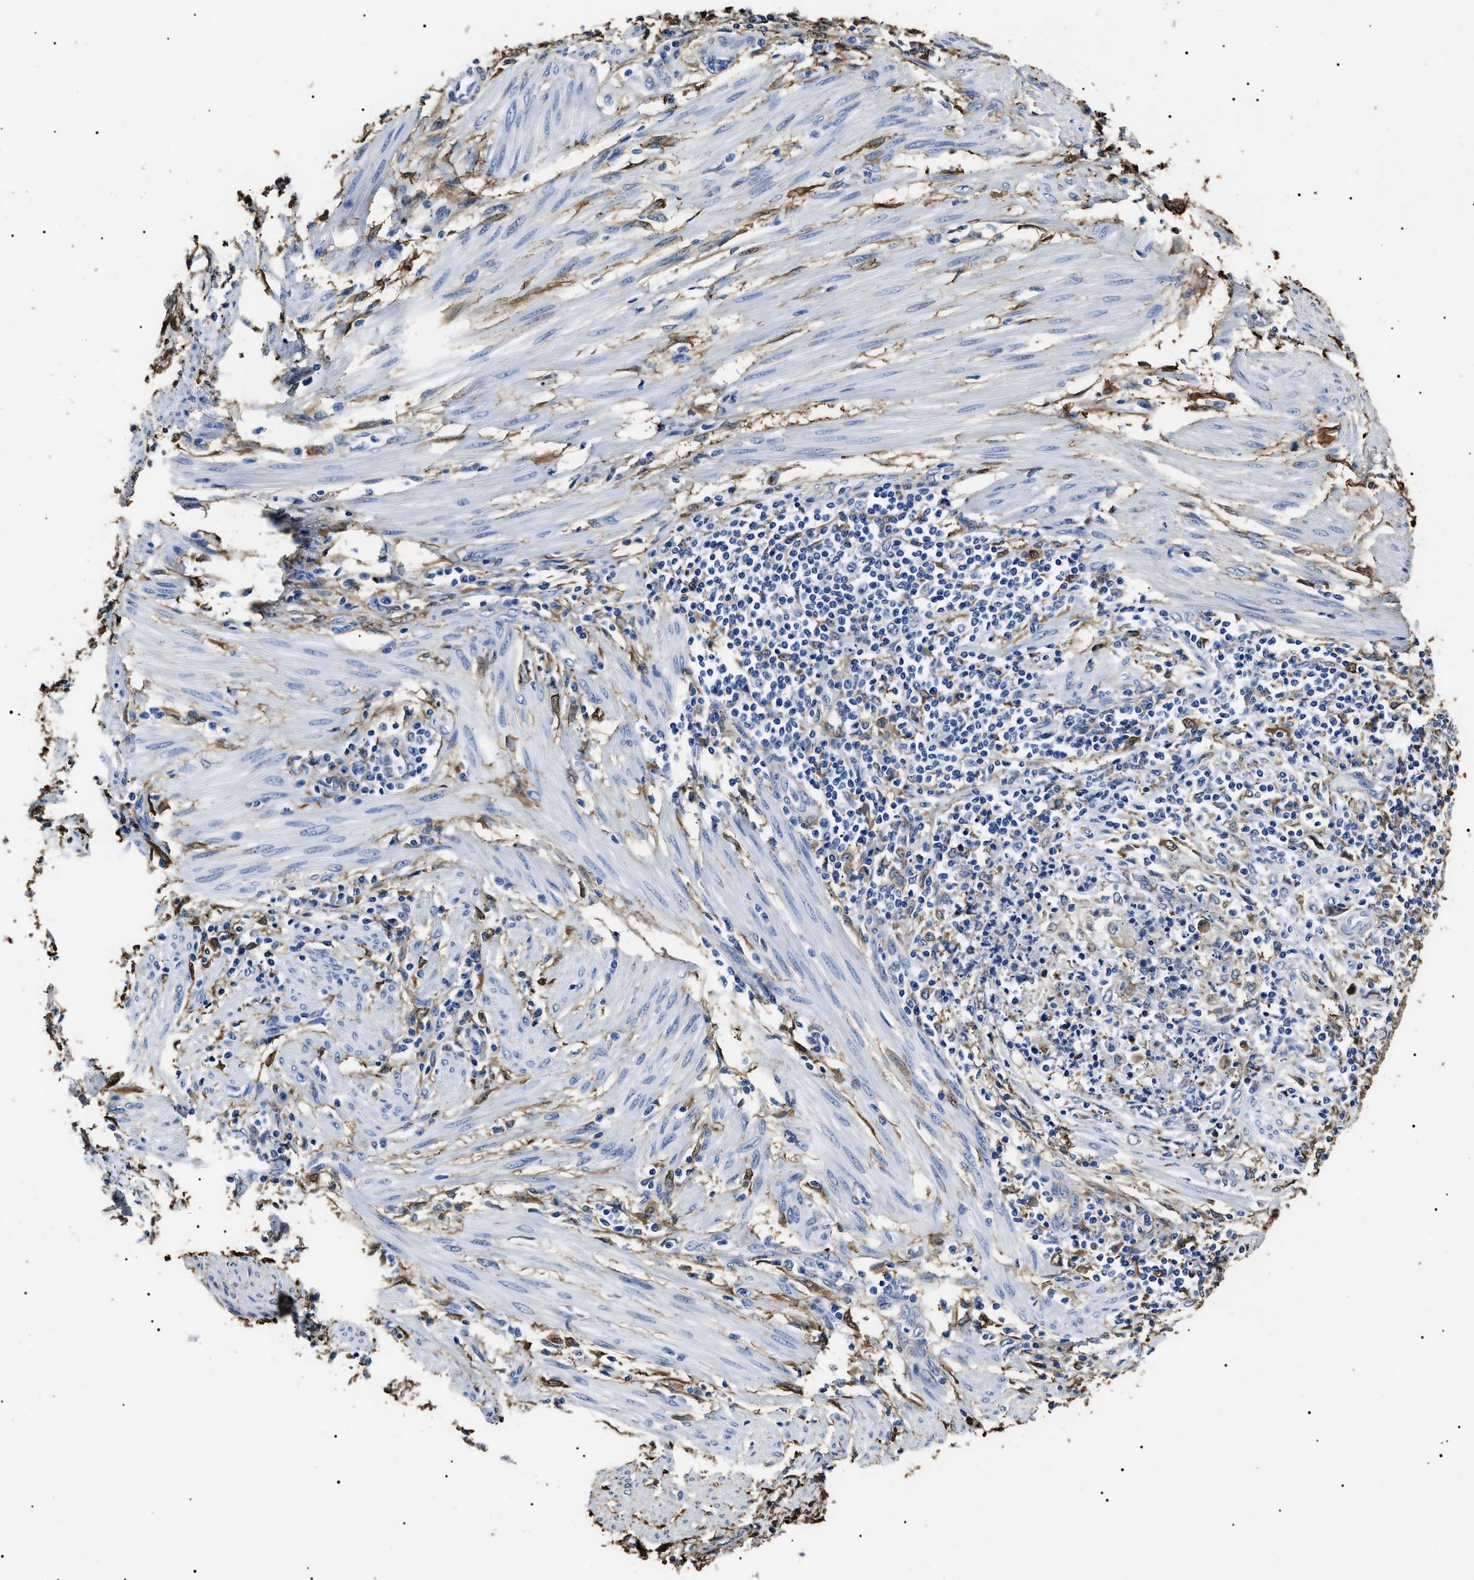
{"staining": {"intensity": "moderate", "quantity": "<25%", "location": "cytoplasmic/membranous"}, "tissue": "endometrial cancer", "cell_type": "Tumor cells", "image_type": "cancer", "snomed": [{"axis": "morphology", "description": "Adenocarcinoma, NOS"}, {"axis": "topography", "description": "Uterus"}, {"axis": "topography", "description": "Endometrium"}], "caption": "Adenocarcinoma (endometrial) stained with a protein marker displays moderate staining in tumor cells.", "gene": "ALDH1A1", "patient": {"sex": "female", "age": 70}}